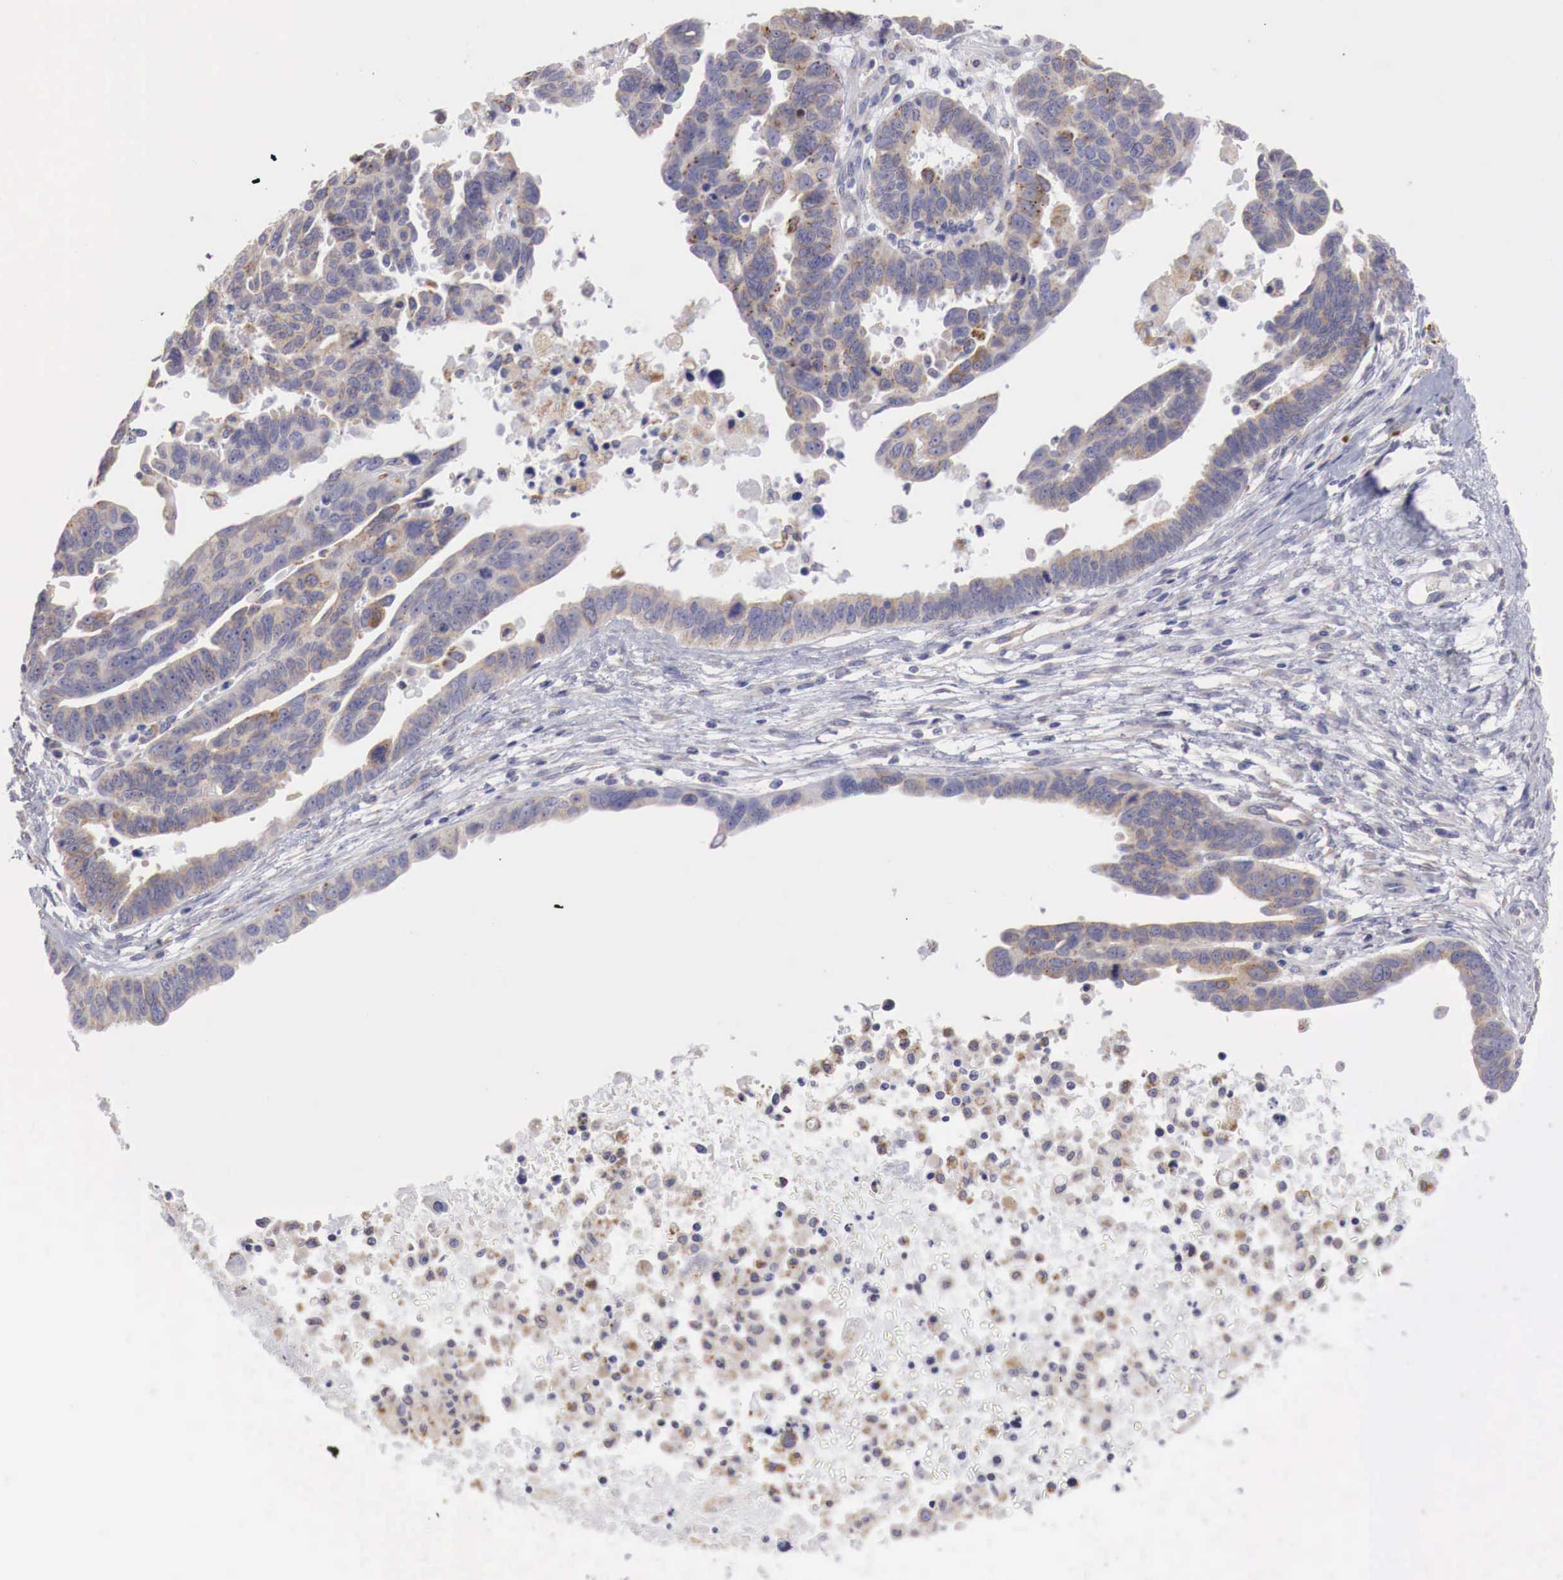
{"staining": {"intensity": "weak", "quantity": ">75%", "location": "cytoplasmic/membranous"}, "tissue": "ovarian cancer", "cell_type": "Tumor cells", "image_type": "cancer", "snomed": [{"axis": "morphology", "description": "Carcinoma, endometroid"}, {"axis": "morphology", "description": "Cystadenocarcinoma, serous, NOS"}, {"axis": "topography", "description": "Ovary"}], "caption": "A high-resolution micrograph shows IHC staining of ovarian cancer, which reveals weak cytoplasmic/membranous expression in about >75% of tumor cells.", "gene": "NSDHL", "patient": {"sex": "female", "age": 45}}